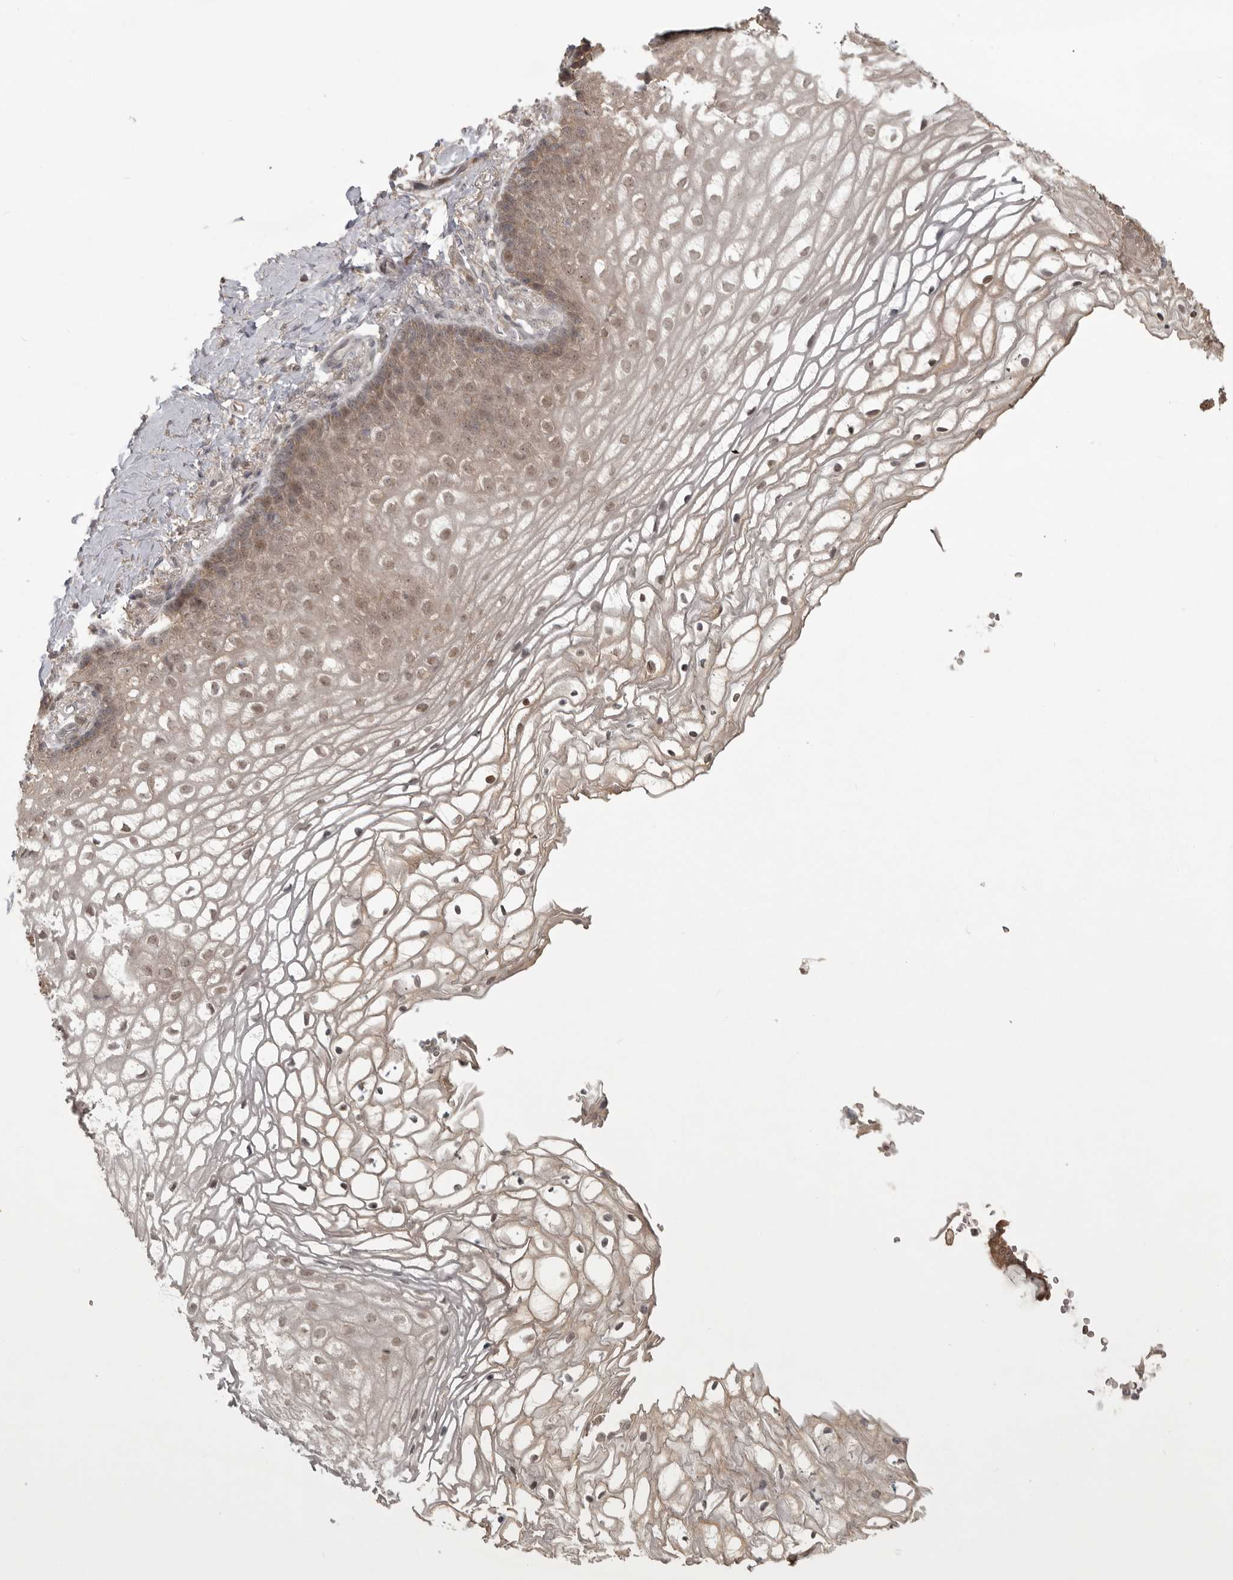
{"staining": {"intensity": "moderate", "quantity": "25%-75%", "location": "nuclear"}, "tissue": "vagina", "cell_type": "Squamous epithelial cells", "image_type": "normal", "snomed": [{"axis": "morphology", "description": "Normal tissue, NOS"}, {"axis": "topography", "description": "Vagina"}], "caption": "A micrograph of vagina stained for a protein displays moderate nuclear brown staining in squamous epithelial cells.", "gene": "LLGL1", "patient": {"sex": "female", "age": 60}}